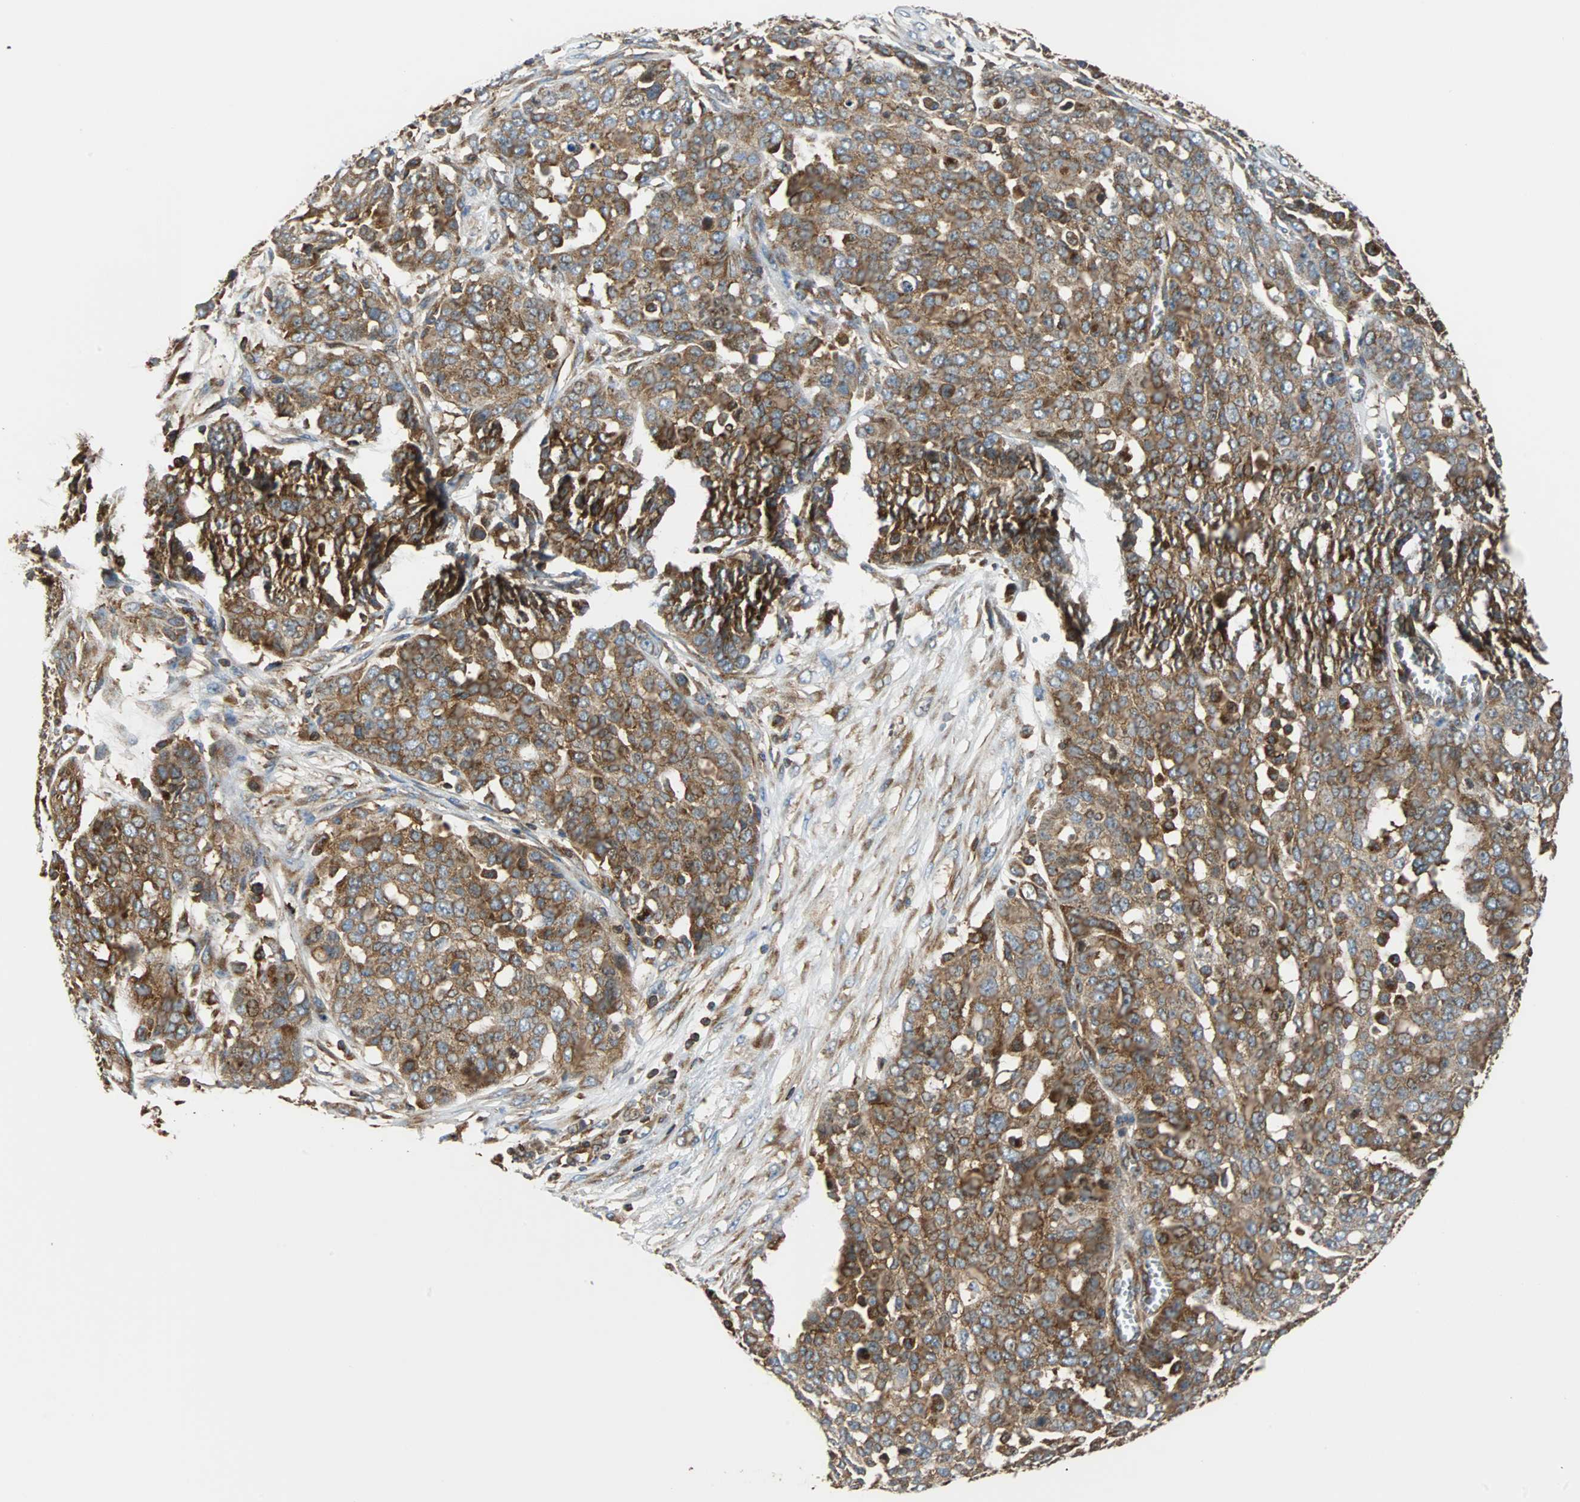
{"staining": {"intensity": "moderate", "quantity": ">75%", "location": "cytoplasmic/membranous"}, "tissue": "ovarian cancer", "cell_type": "Tumor cells", "image_type": "cancer", "snomed": [{"axis": "morphology", "description": "Cystadenocarcinoma, serous, NOS"}, {"axis": "topography", "description": "Soft tissue"}, {"axis": "topography", "description": "Ovary"}], "caption": "Immunohistochemical staining of ovarian cancer (serous cystadenocarcinoma) demonstrates medium levels of moderate cytoplasmic/membranous positivity in approximately >75% of tumor cells.", "gene": "RELA", "patient": {"sex": "female", "age": 57}}